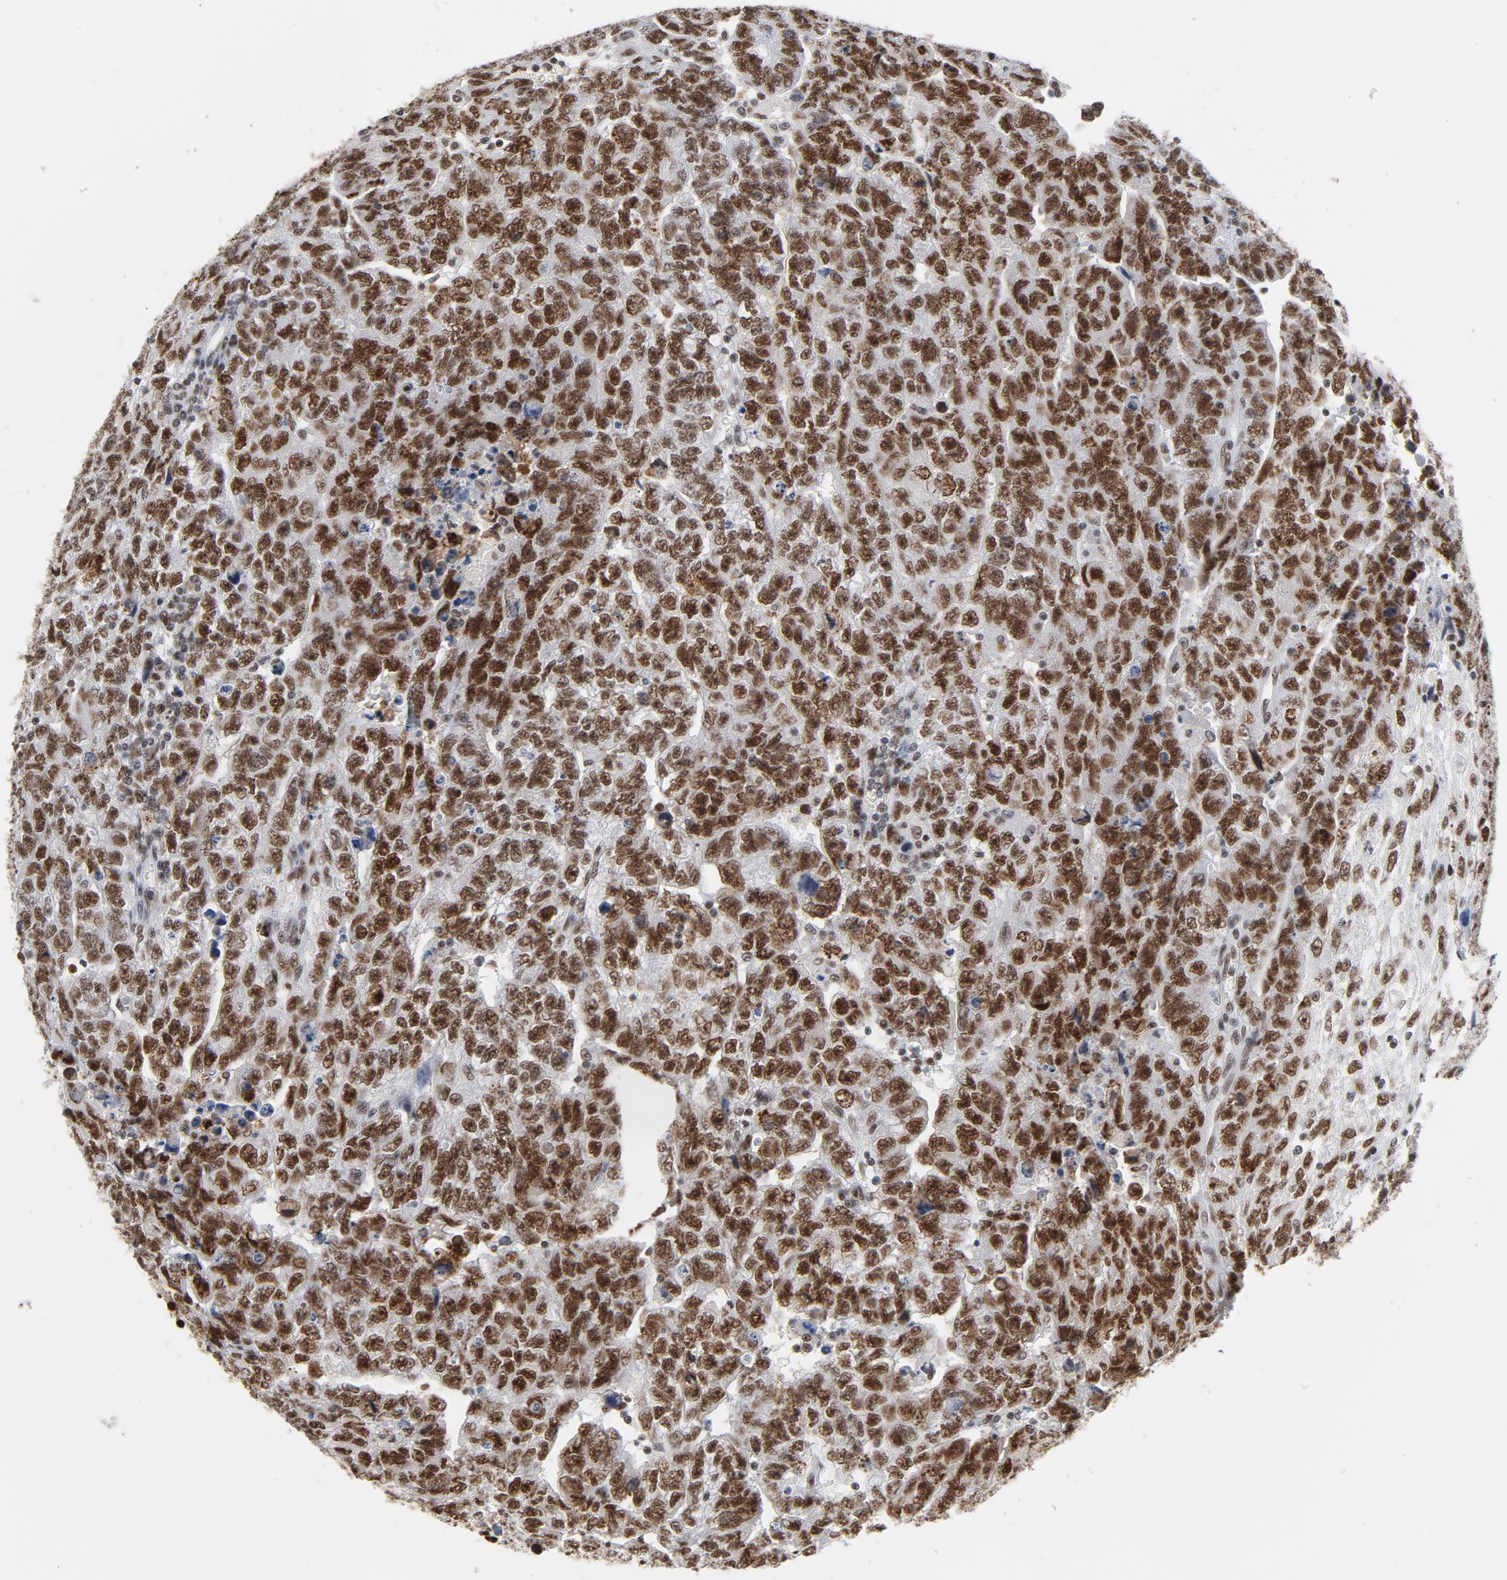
{"staining": {"intensity": "moderate", "quantity": ">75%", "location": "nuclear"}, "tissue": "testis cancer", "cell_type": "Tumor cells", "image_type": "cancer", "snomed": [{"axis": "morphology", "description": "Carcinoma, Embryonal, NOS"}, {"axis": "topography", "description": "Testis"}], "caption": "Tumor cells show moderate nuclear staining in about >75% of cells in embryonal carcinoma (testis).", "gene": "CSTF2", "patient": {"sex": "male", "age": 28}}